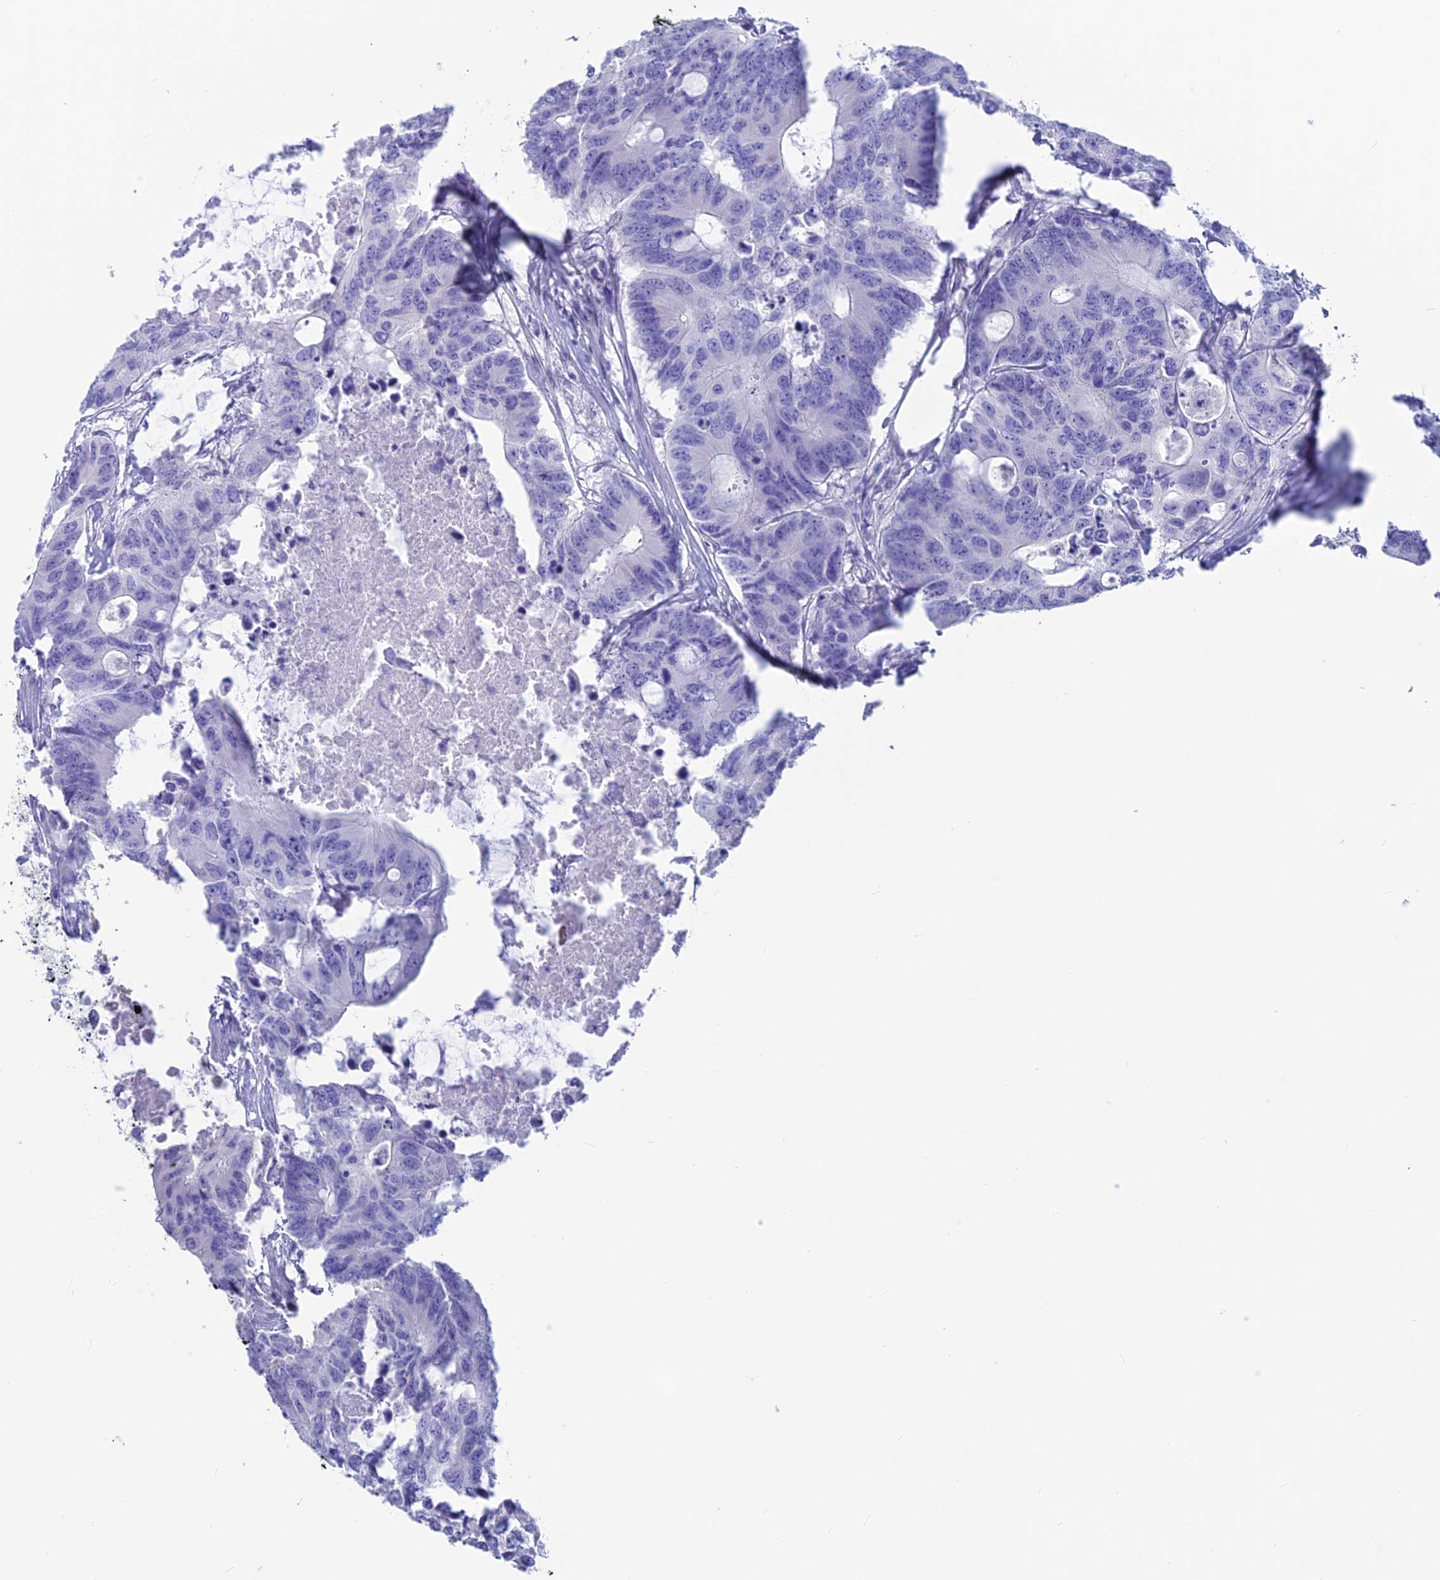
{"staining": {"intensity": "negative", "quantity": "none", "location": "none"}, "tissue": "colorectal cancer", "cell_type": "Tumor cells", "image_type": "cancer", "snomed": [{"axis": "morphology", "description": "Adenocarcinoma, NOS"}, {"axis": "topography", "description": "Colon"}], "caption": "The micrograph reveals no significant positivity in tumor cells of colorectal adenocarcinoma. The staining is performed using DAB (3,3'-diaminobenzidine) brown chromogen with nuclei counter-stained in using hematoxylin.", "gene": "GNGT2", "patient": {"sex": "male", "age": 71}}